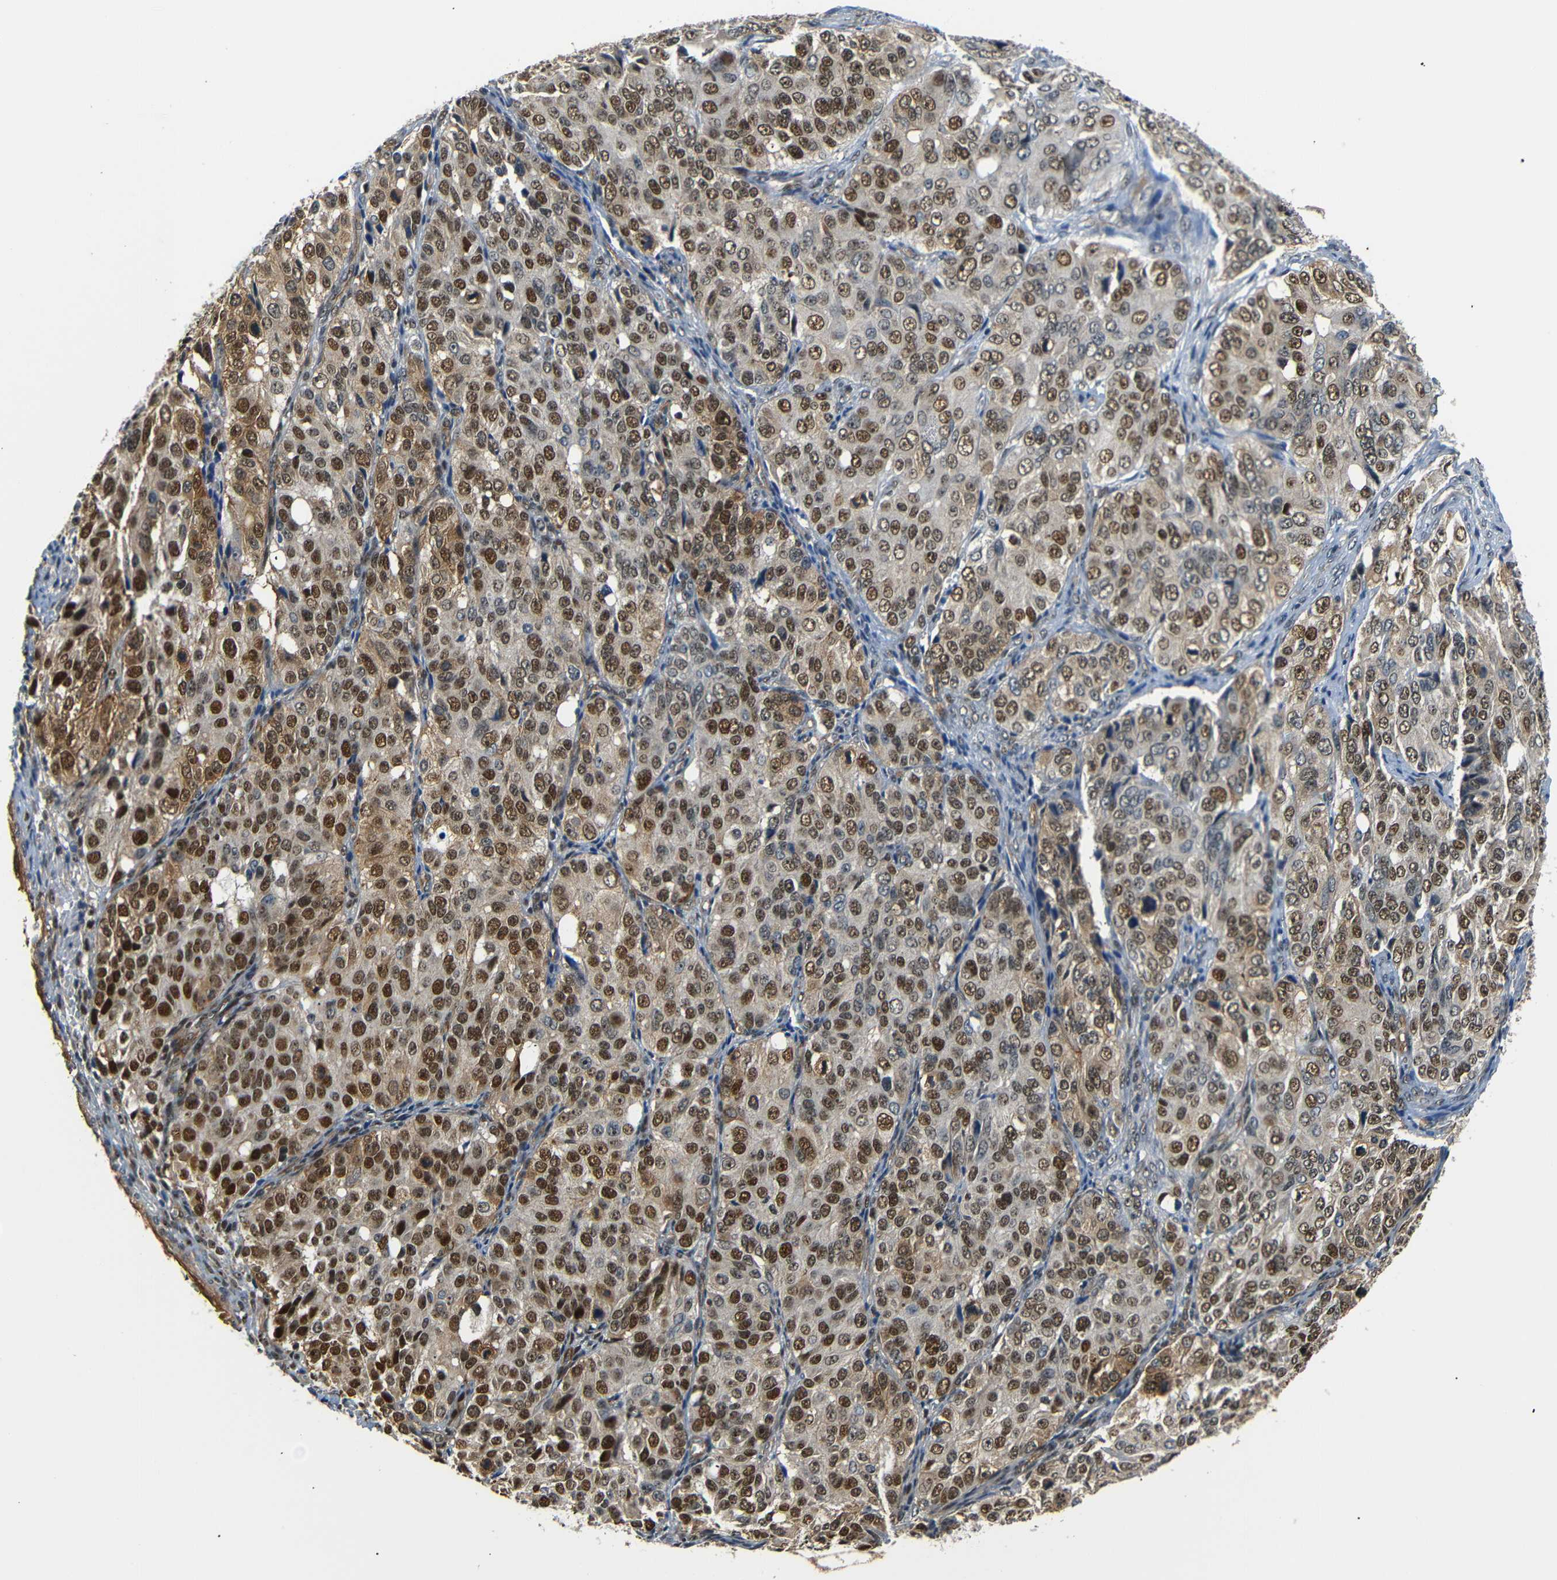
{"staining": {"intensity": "strong", "quantity": ">75%", "location": "cytoplasmic/membranous,nuclear"}, "tissue": "ovarian cancer", "cell_type": "Tumor cells", "image_type": "cancer", "snomed": [{"axis": "morphology", "description": "Carcinoma, endometroid"}, {"axis": "topography", "description": "Ovary"}], "caption": "IHC (DAB) staining of human ovarian cancer reveals strong cytoplasmic/membranous and nuclear protein staining in approximately >75% of tumor cells.", "gene": "PARN", "patient": {"sex": "female", "age": 51}}